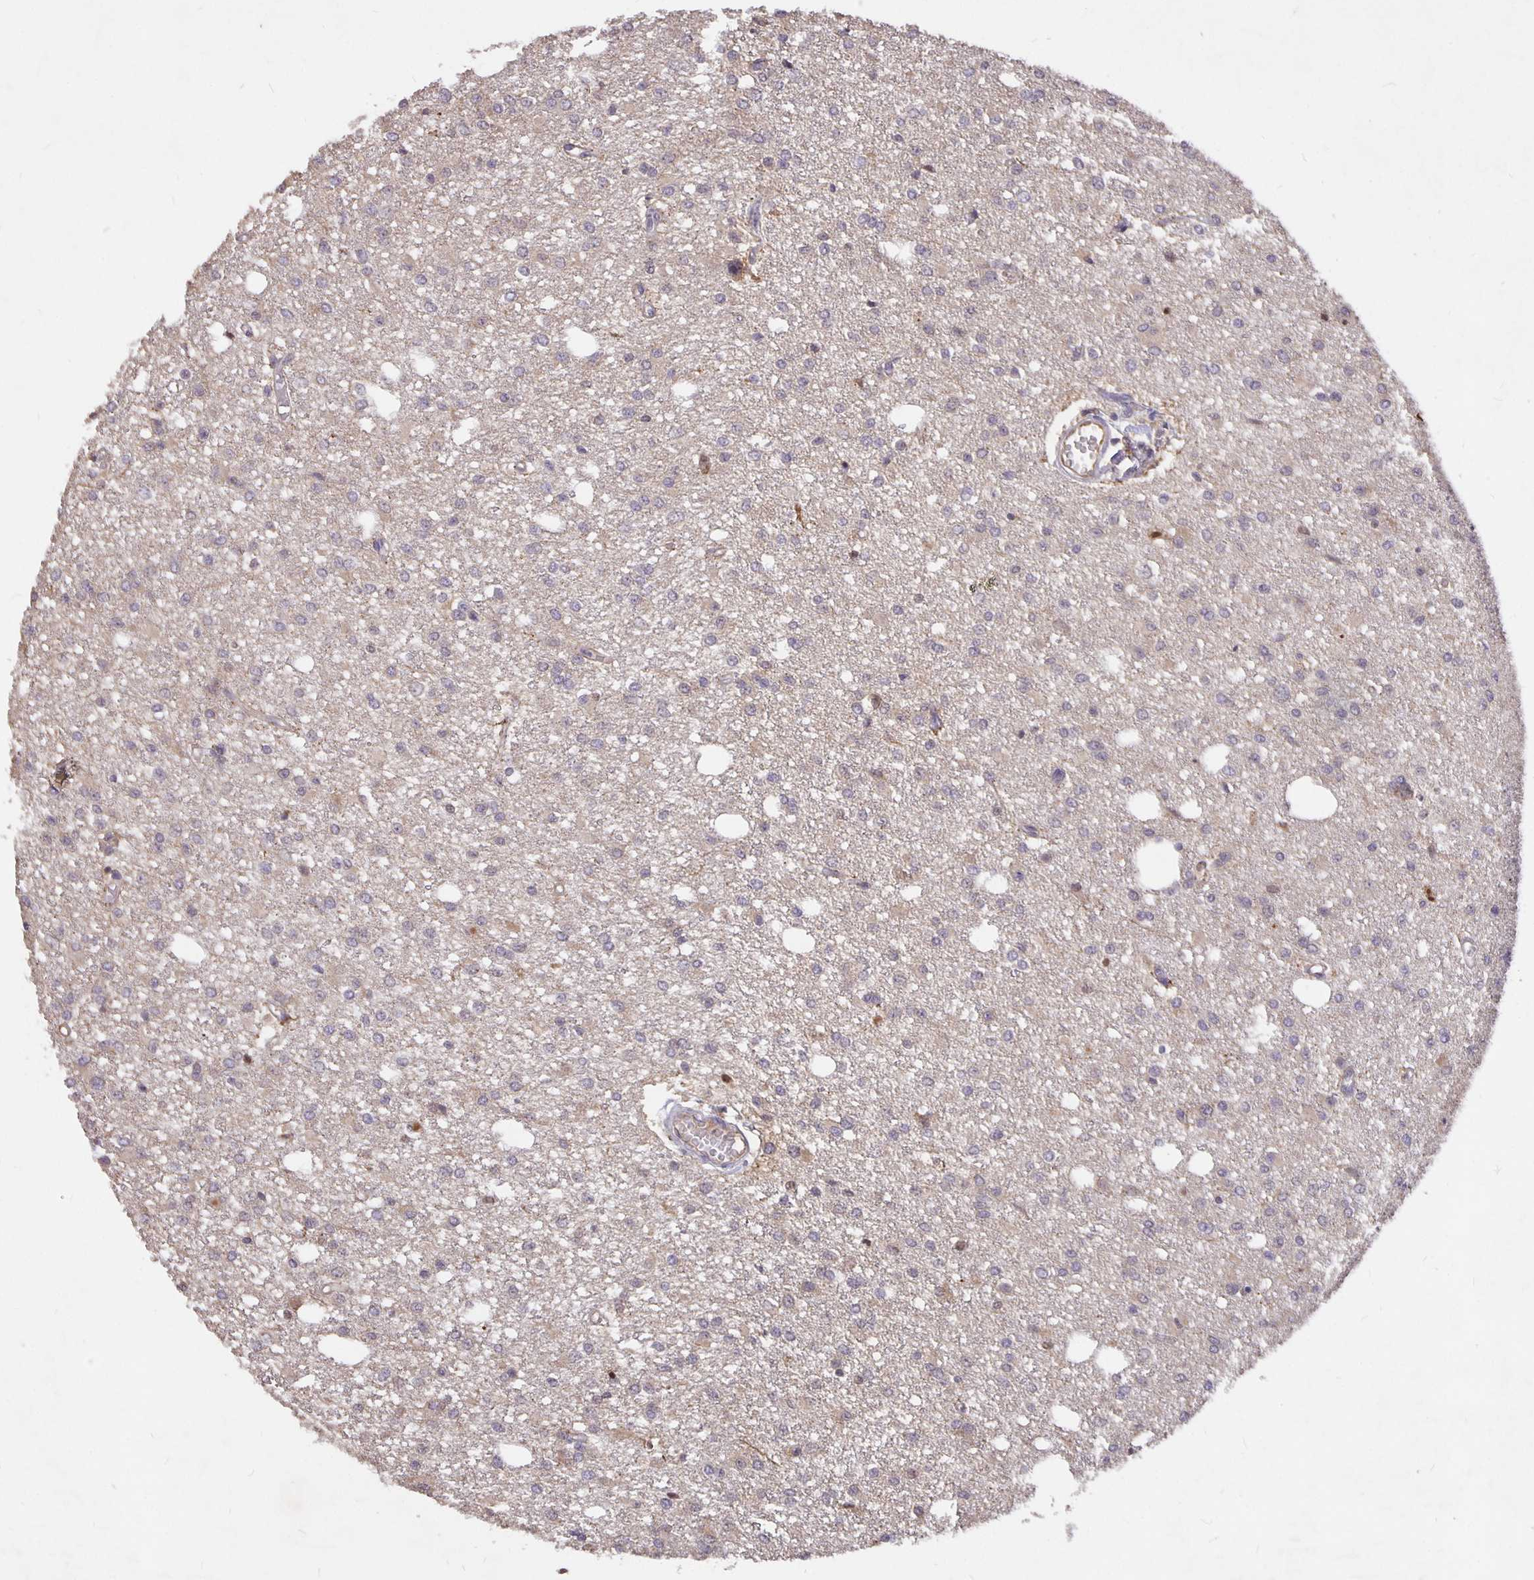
{"staining": {"intensity": "negative", "quantity": "none", "location": "none"}, "tissue": "glioma", "cell_type": "Tumor cells", "image_type": "cancer", "snomed": [{"axis": "morphology", "description": "Glioma, malignant, Low grade"}, {"axis": "topography", "description": "Brain"}], "caption": "An immunohistochemistry (IHC) photomicrograph of malignant glioma (low-grade) is shown. There is no staining in tumor cells of malignant glioma (low-grade).", "gene": "NOG", "patient": {"sex": "male", "age": 26}}